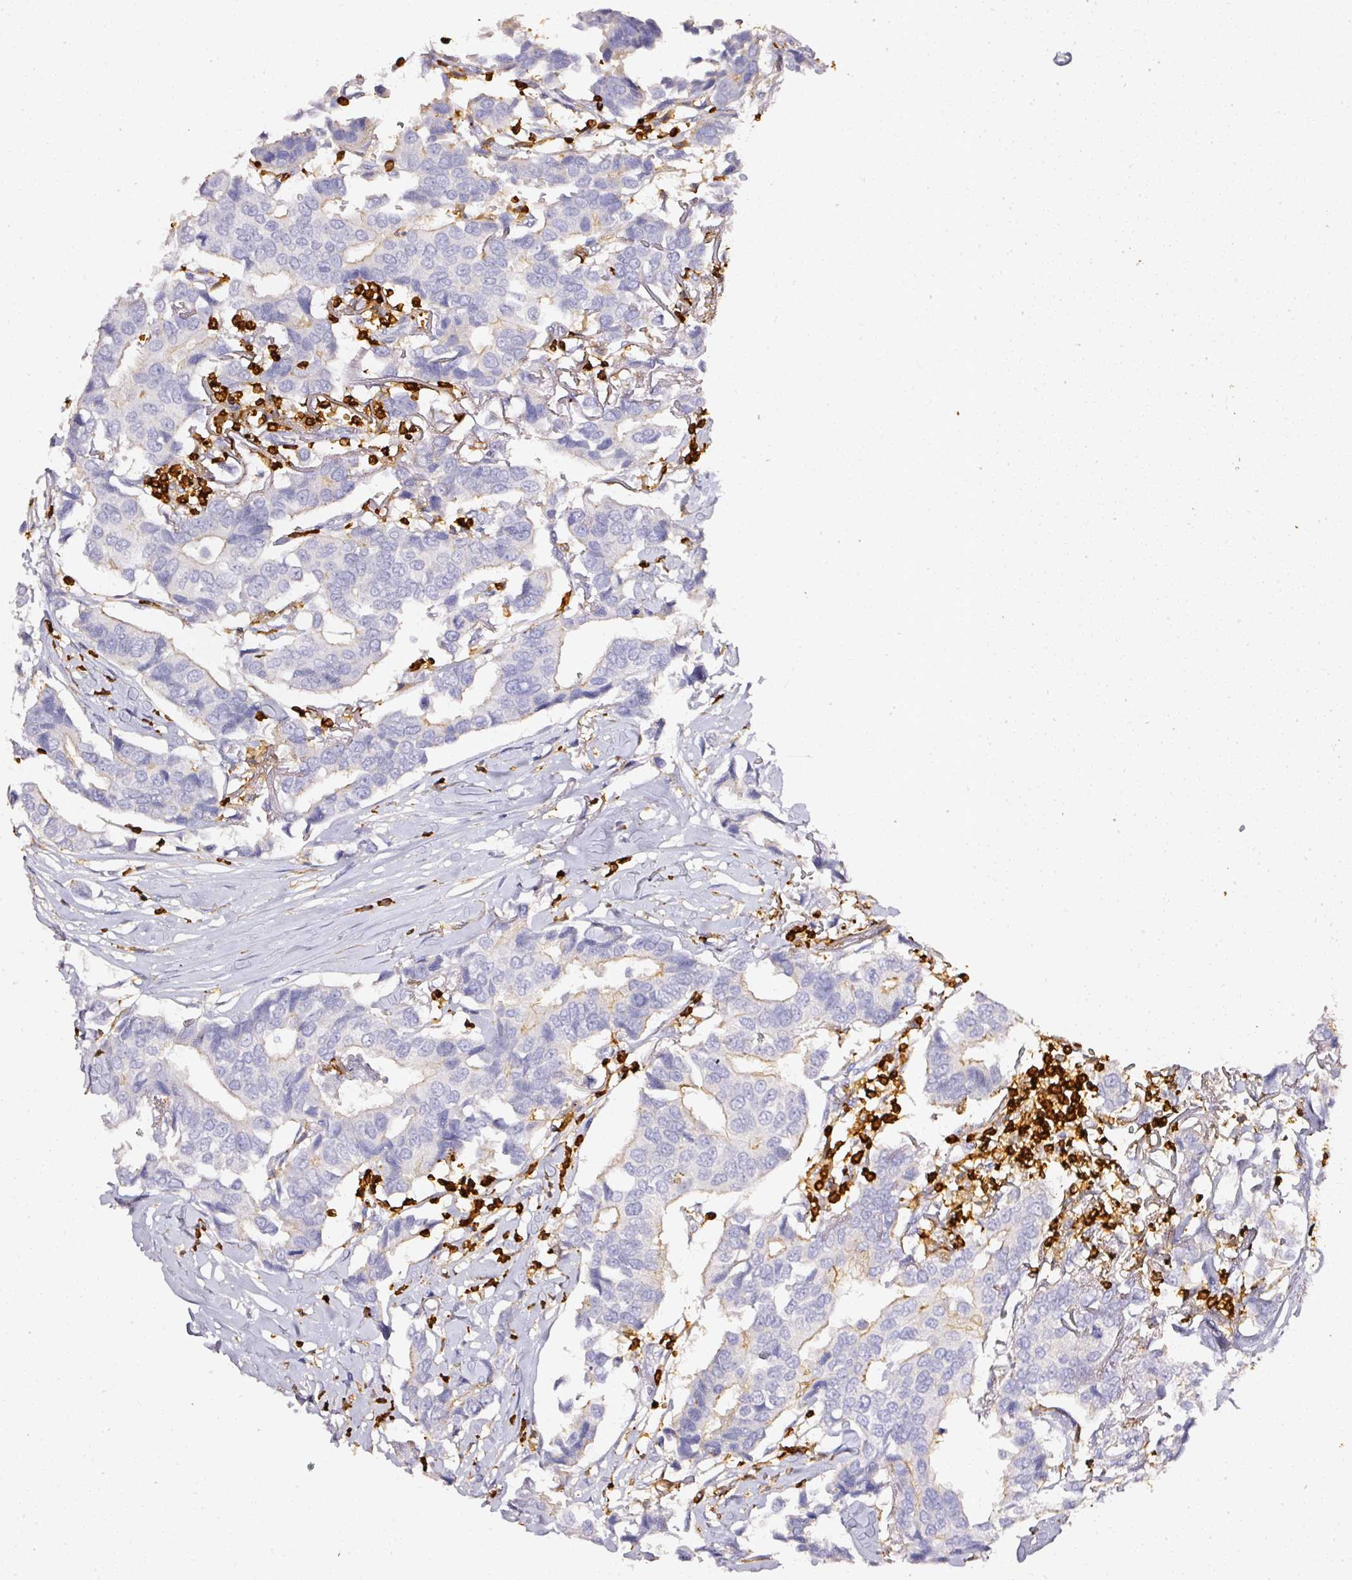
{"staining": {"intensity": "weak", "quantity": "<25%", "location": "cytoplasmic/membranous"}, "tissue": "breast cancer", "cell_type": "Tumor cells", "image_type": "cancer", "snomed": [{"axis": "morphology", "description": "Duct carcinoma"}, {"axis": "topography", "description": "Breast"}], "caption": "Immunohistochemical staining of breast cancer reveals no significant positivity in tumor cells.", "gene": "EVL", "patient": {"sex": "female", "age": 80}}